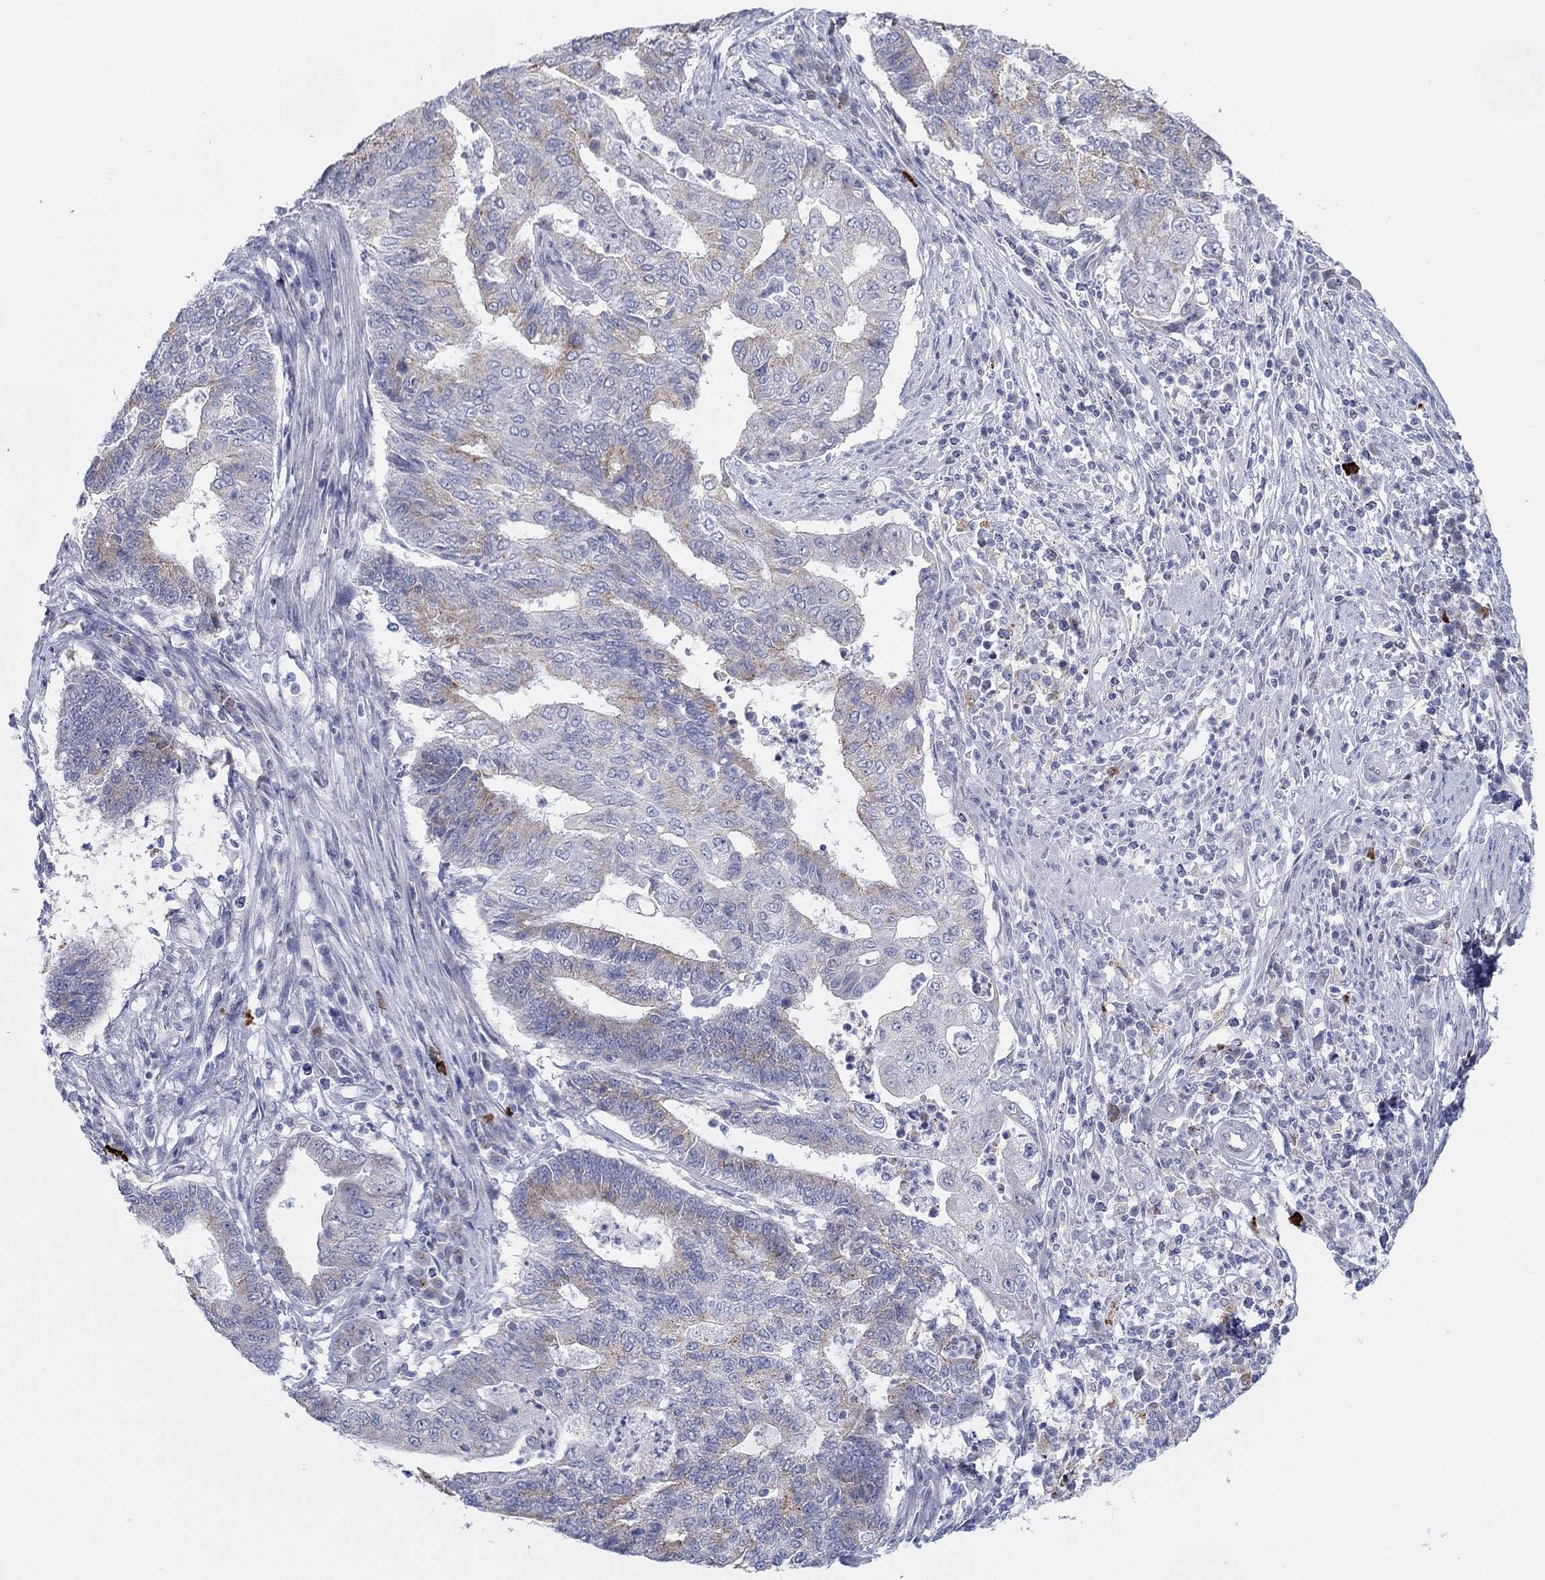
{"staining": {"intensity": "moderate", "quantity": "25%-75%", "location": "cytoplasmic/membranous"}, "tissue": "endometrial cancer", "cell_type": "Tumor cells", "image_type": "cancer", "snomed": [{"axis": "morphology", "description": "Adenocarcinoma, NOS"}, {"axis": "topography", "description": "Uterus"}, {"axis": "topography", "description": "Endometrium"}], "caption": "Endometrial cancer (adenocarcinoma) stained for a protein displays moderate cytoplasmic/membranous positivity in tumor cells.", "gene": "BCO2", "patient": {"sex": "female", "age": 54}}